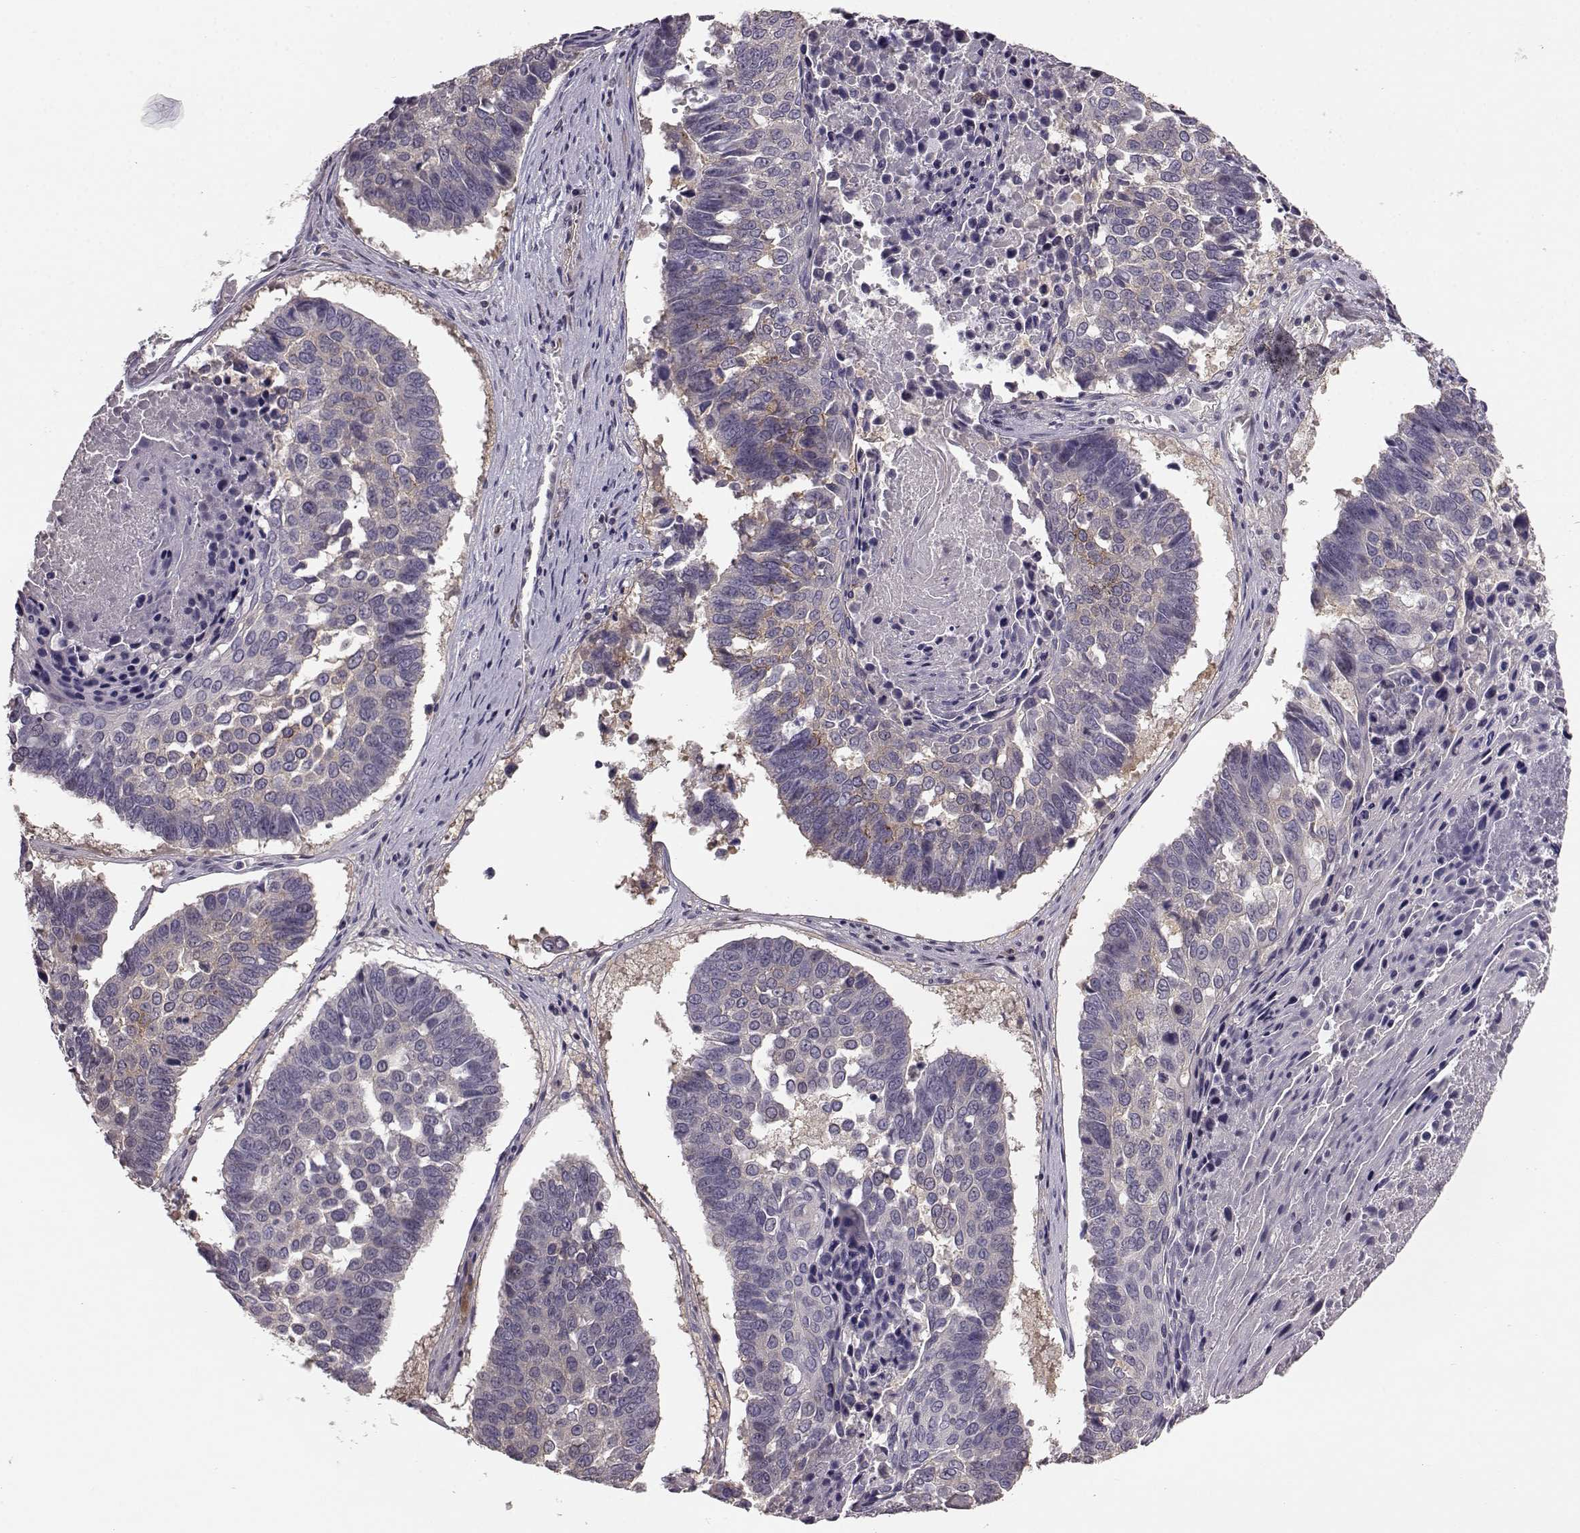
{"staining": {"intensity": "negative", "quantity": "none", "location": "none"}, "tissue": "lung cancer", "cell_type": "Tumor cells", "image_type": "cancer", "snomed": [{"axis": "morphology", "description": "Squamous cell carcinoma, NOS"}, {"axis": "topography", "description": "Lung"}], "caption": "This is an IHC histopathology image of human squamous cell carcinoma (lung). There is no positivity in tumor cells.", "gene": "GPR50", "patient": {"sex": "male", "age": 73}}